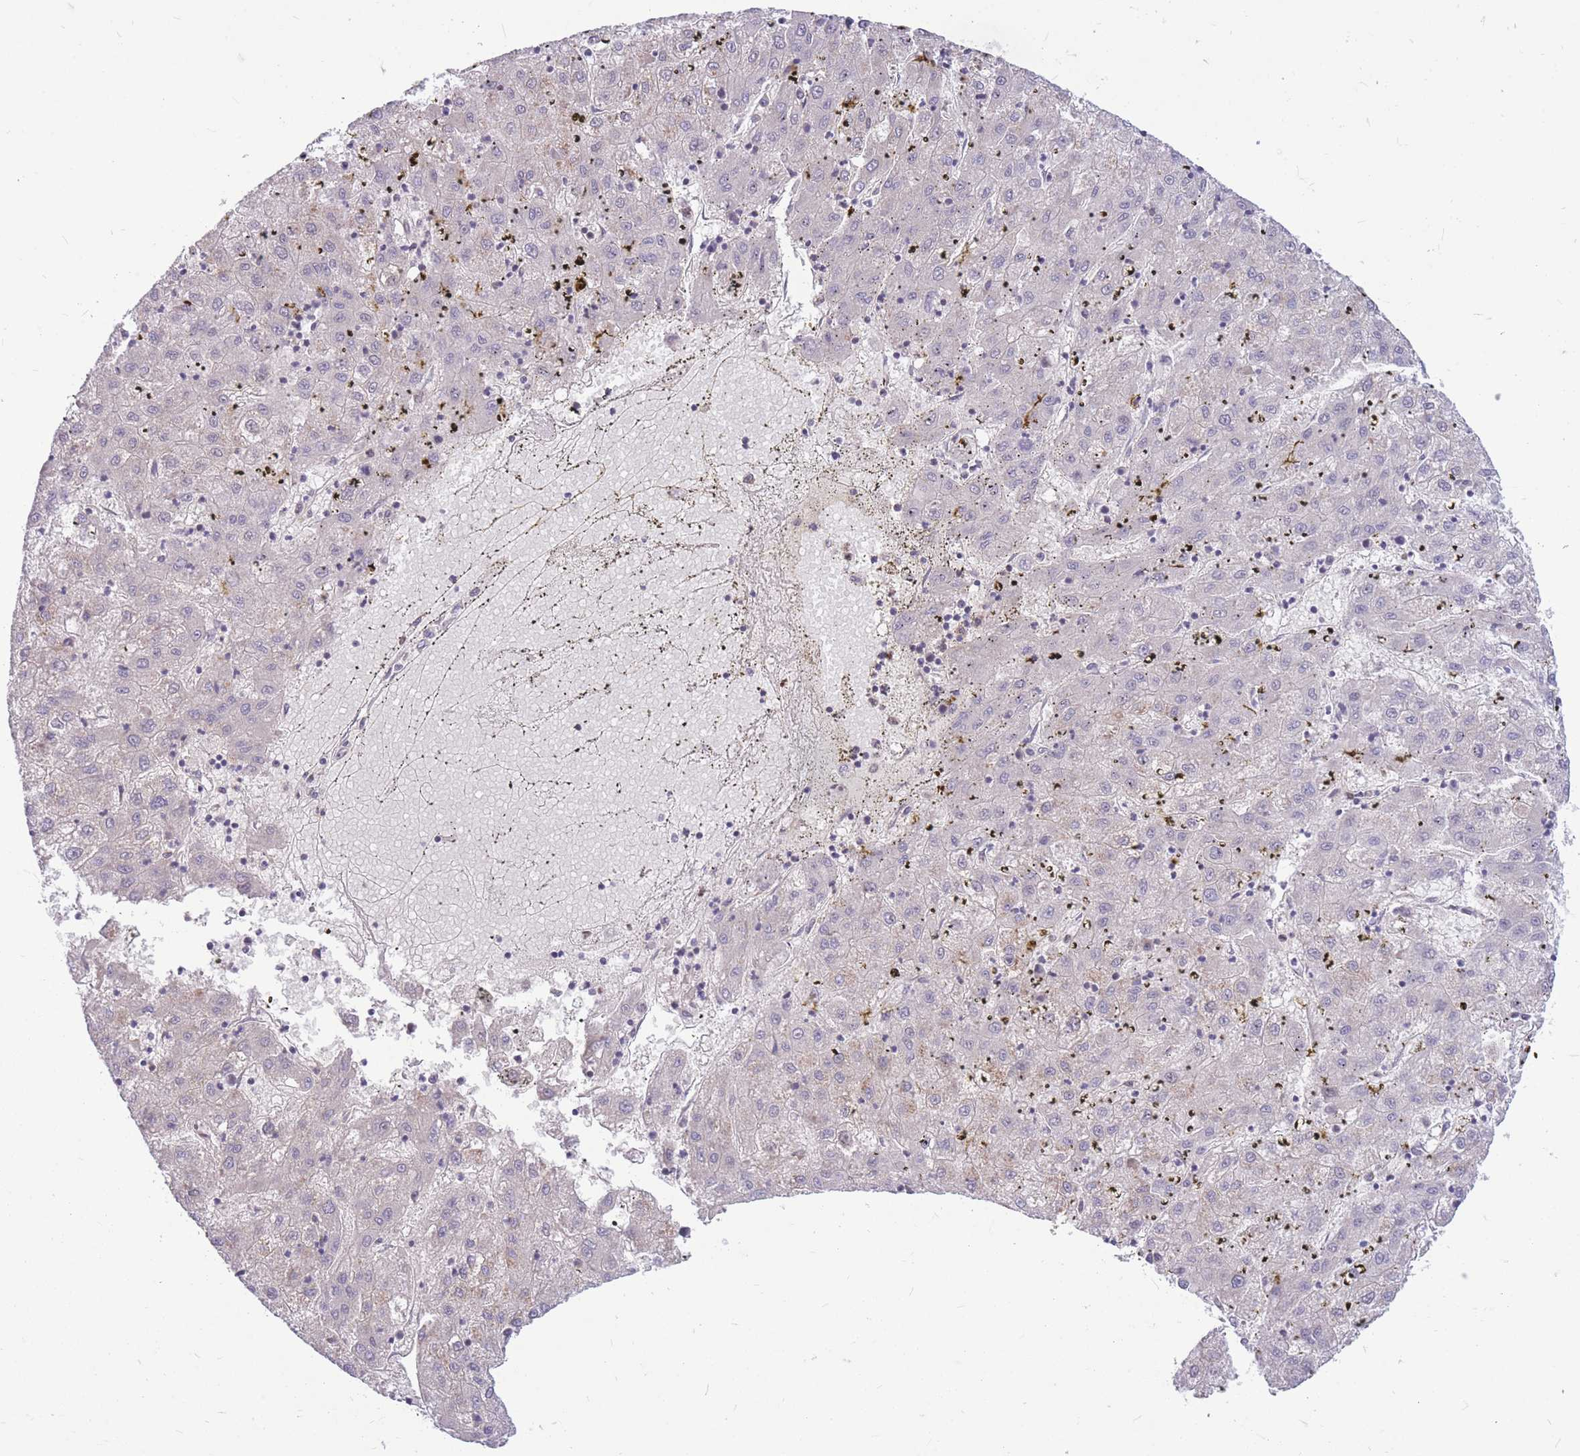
{"staining": {"intensity": "negative", "quantity": "none", "location": "none"}, "tissue": "liver cancer", "cell_type": "Tumor cells", "image_type": "cancer", "snomed": [{"axis": "morphology", "description": "Carcinoma, Hepatocellular, NOS"}, {"axis": "topography", "description": "Liver"}], "caption": "IHC micrograph of human liver hepatocellular carcinoma stained for a protein (brown), which demonstrates no staining in tumor cells. (IHC, brightfield microscopy, high magnification).", "gene": "TCF20", "patient": {"sex": "male", "age": 72}}